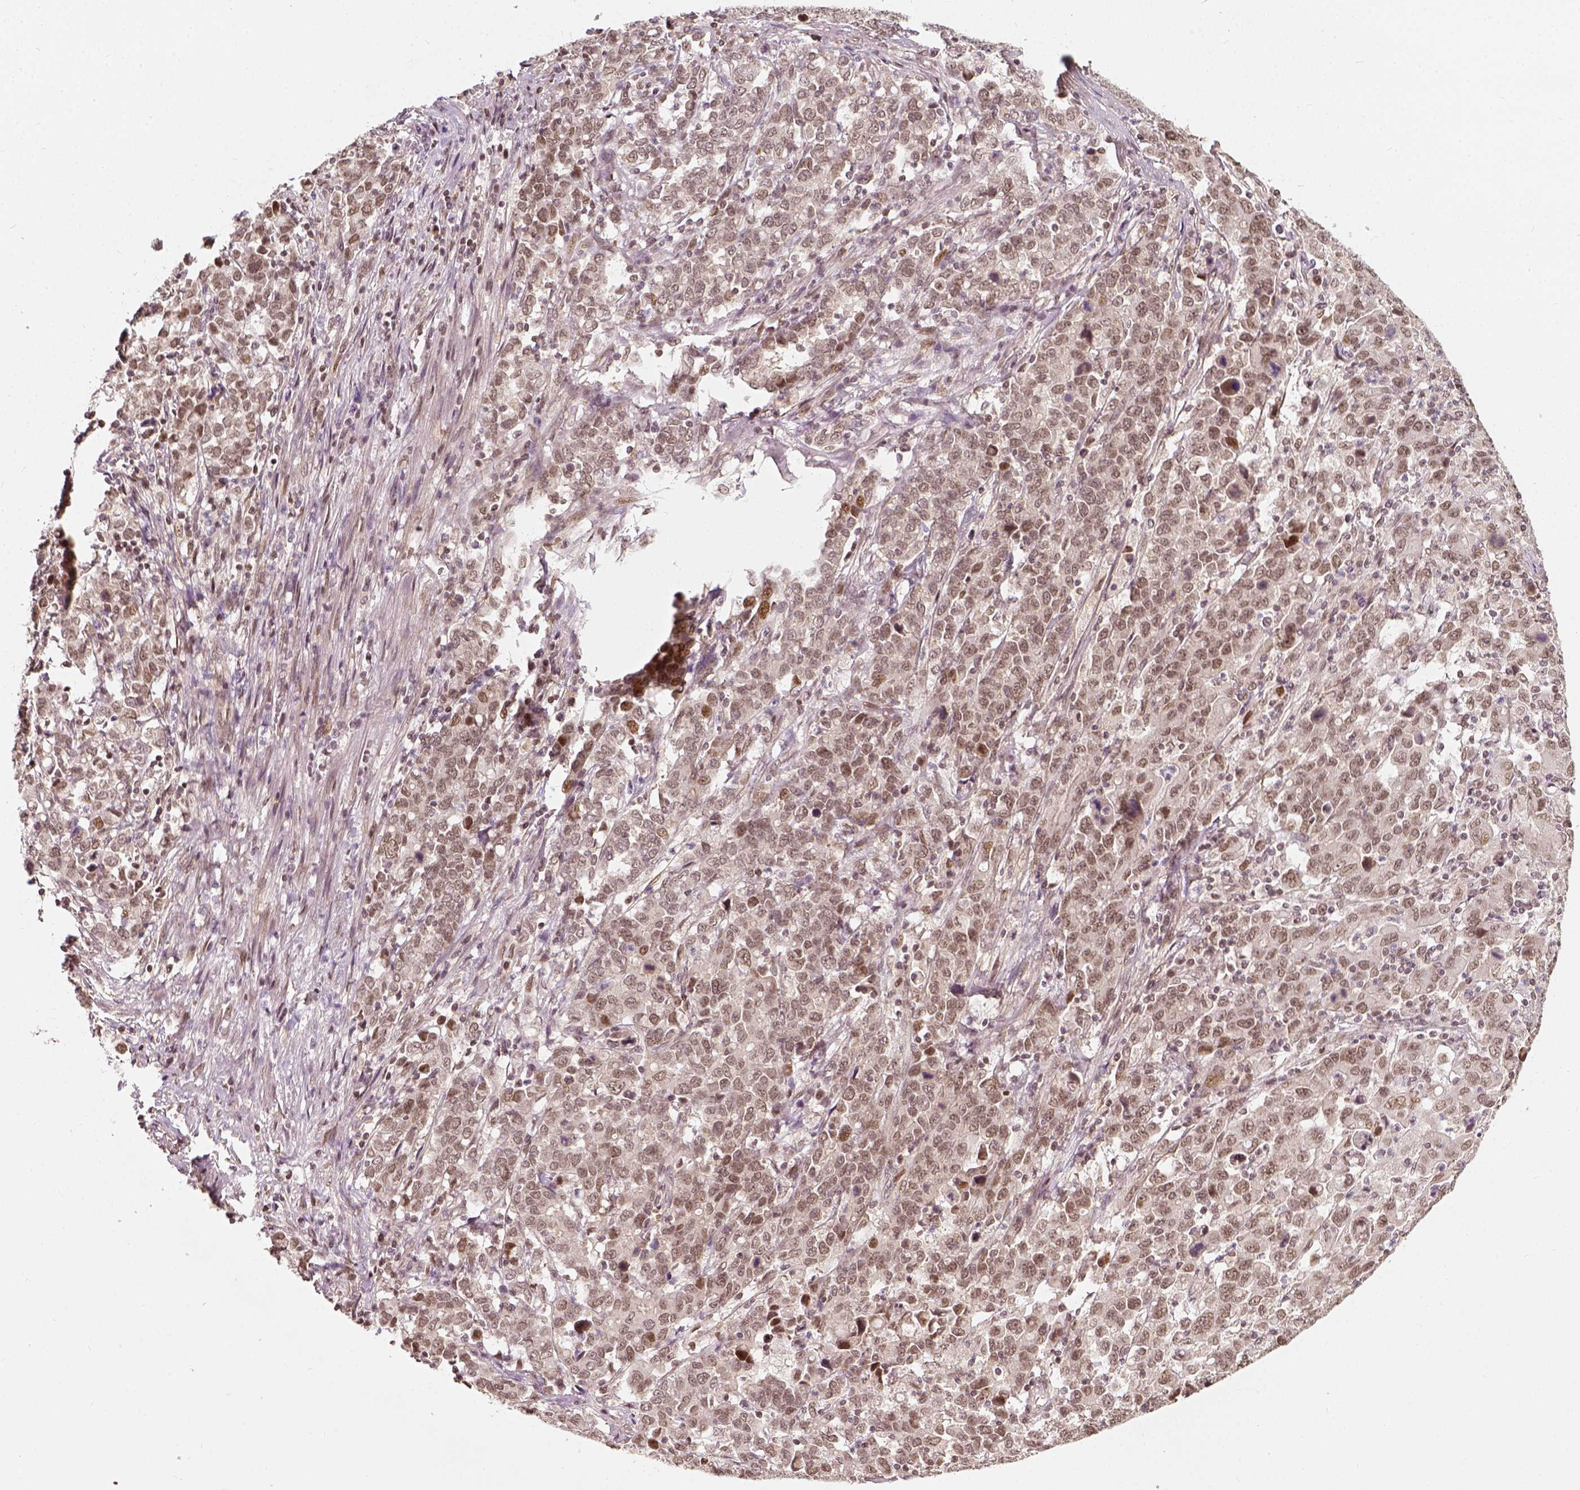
{"staining": {"intensity": "weak", "quantity": ">75%", "location": "nuclear"}, "tissue": "stomach cancer", "cell_type": "Tumor cells", "image_type": "cancer", "snomed": [{"axis": "morphology", "description": "Adenocarcinoma, NOS"}, {"axis": "topography", "description": "Stomach, upper"}], "caption": "This photomicrograph shows immunohistochemistry staining of stomach cancer, with low weak nuclear expression in approximately >75% of tumor cells.", "gene": "ZMAT3", "patient": {"sex": "male", "age": 69}}